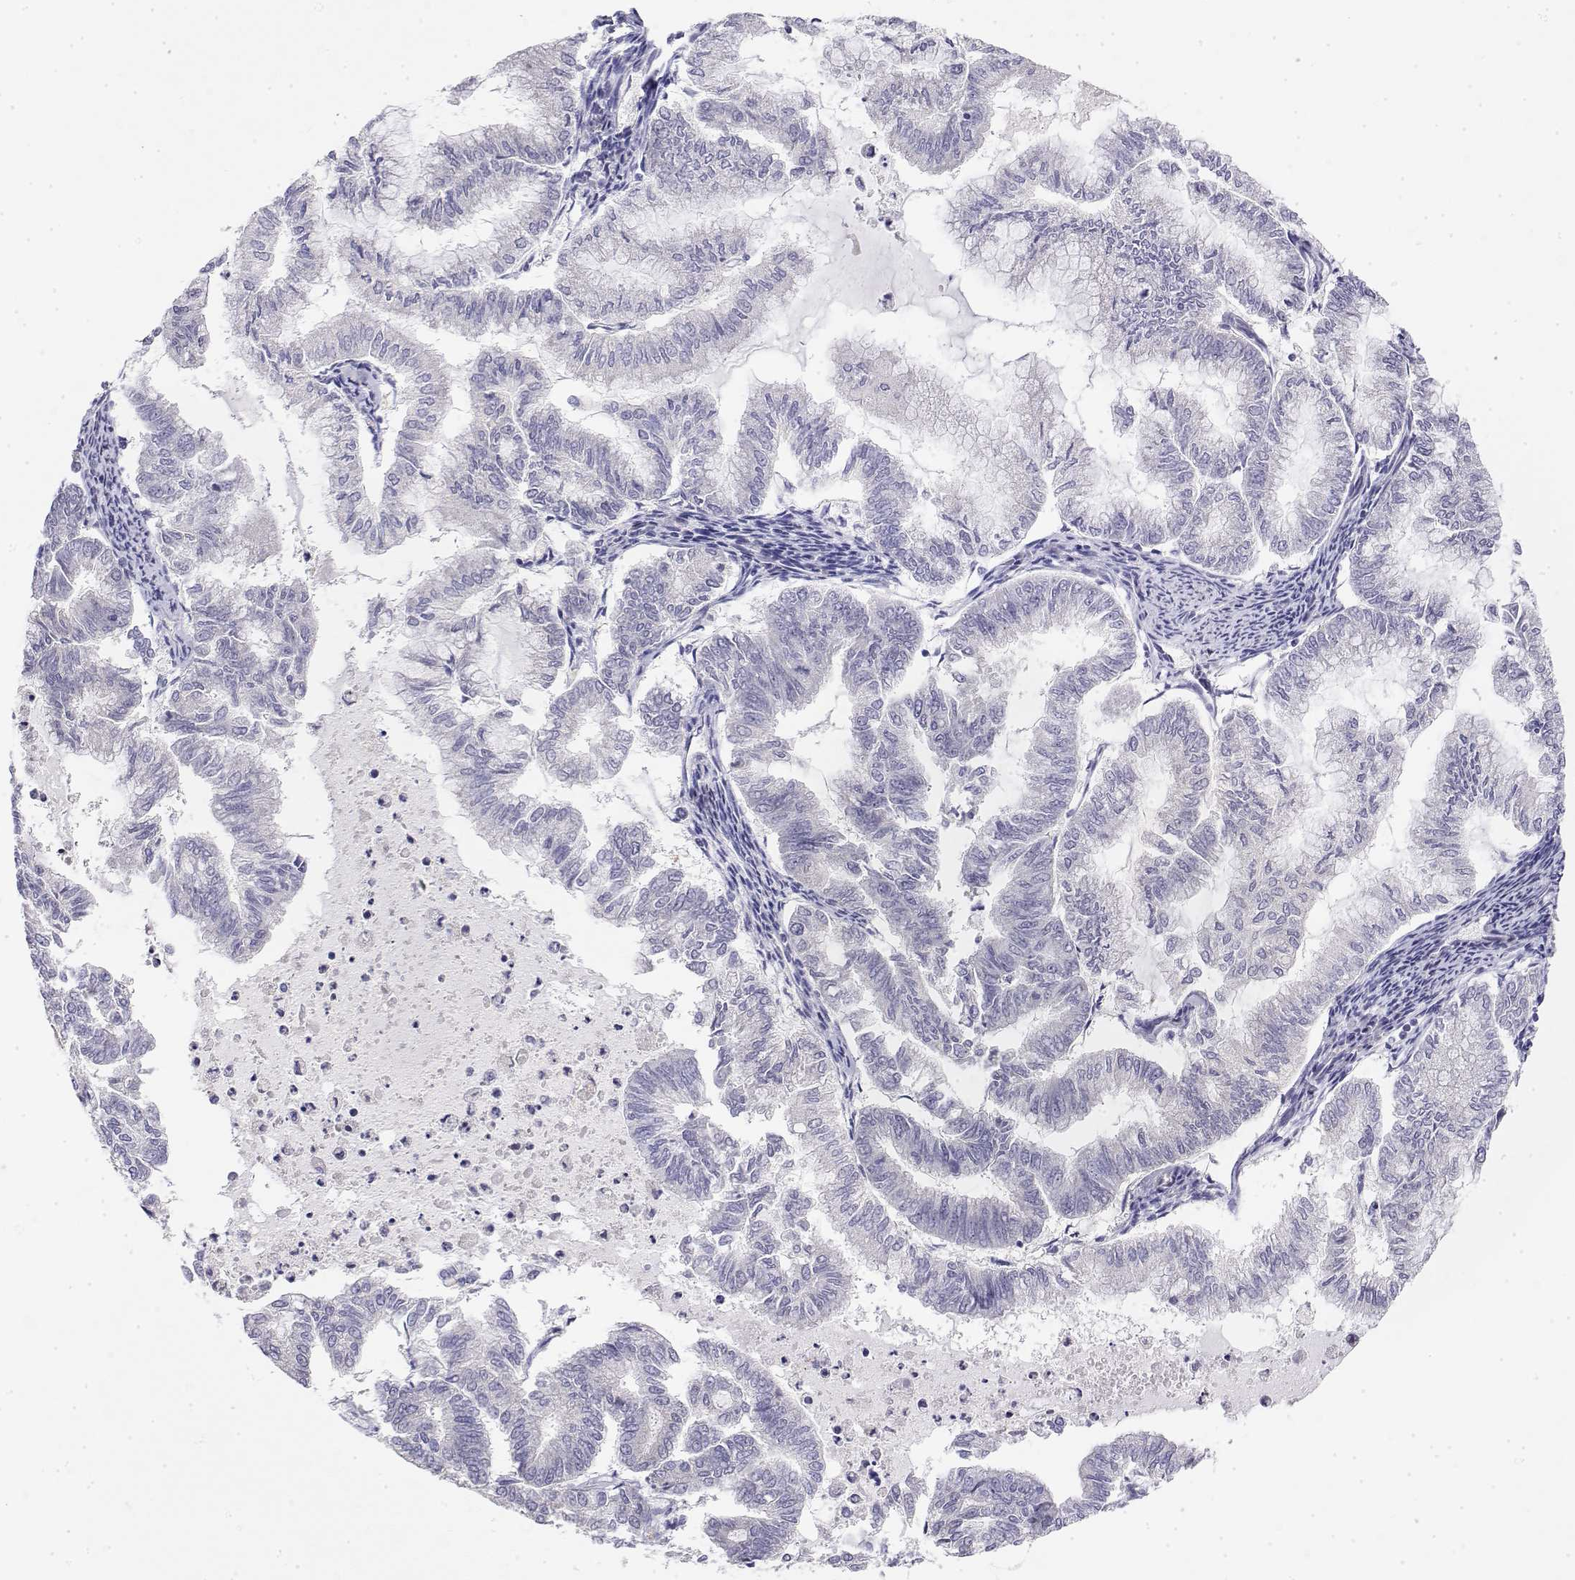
{"staining": {"intensity": "negative", "quantity": "none", "location": "none"}, "tissue": "endometrial cancer", "cell_type": "Tumor cells", "image_type": "cancer", "snomed": [{"axis": "morphology", "description": "Adenocarcinoma, NOS"}, {"axis": "topography", "description": "Endometrium"}], "caption": "This is a image of immunohistochemistry (IHC) staining of endometrial adenocarcinoma, which shows no staining in tumor cells. (DAB (3,3'-diaminobenzidine) immunohistochemistry with hematoxylin counter stain).", "gene": "GGACT", "patient": {"sex": "female", "age": 79}}